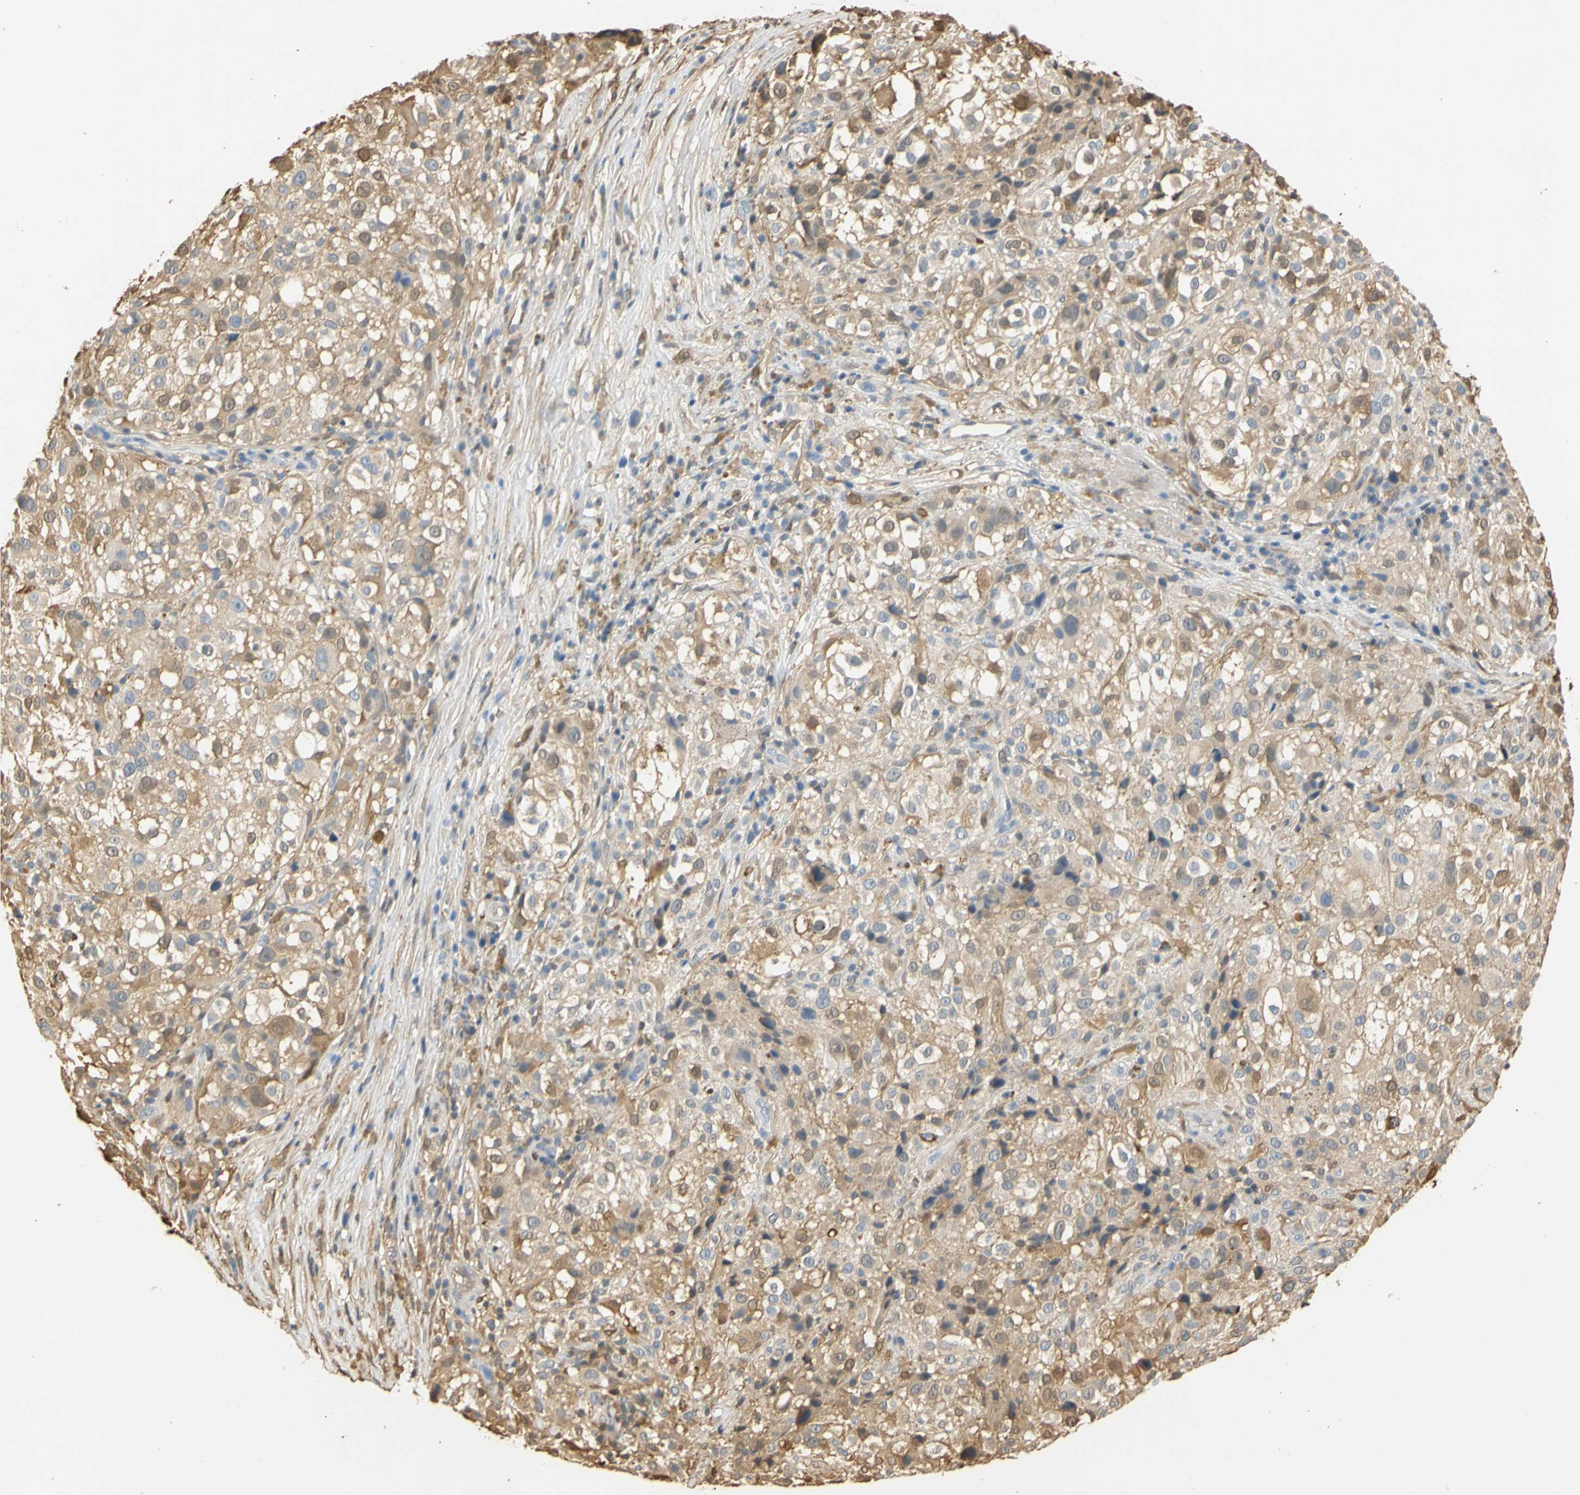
{"staining": {"intensity": "weak", "quantity": ">75%", "location": "cytoplasmic/membranous"}, "tissue": "melanoma", "cell_type": "Tumor cells", "image_type": "cancer", "snomed": [{"axis": "morphology", "description": "Necrosis, NOS"}, {"axis": "morphology", "description": "Malignant melanoma, NOS"}, {"axis": "topography", "description": "Skin"}], "caption": "IHC of human melanoma exhibits low levels of weak cytoplasmic/membranous staining in approximately >75% of tumor cells.", "gene": "S100A6", "patient": {"sex": "female", "age": 87}}